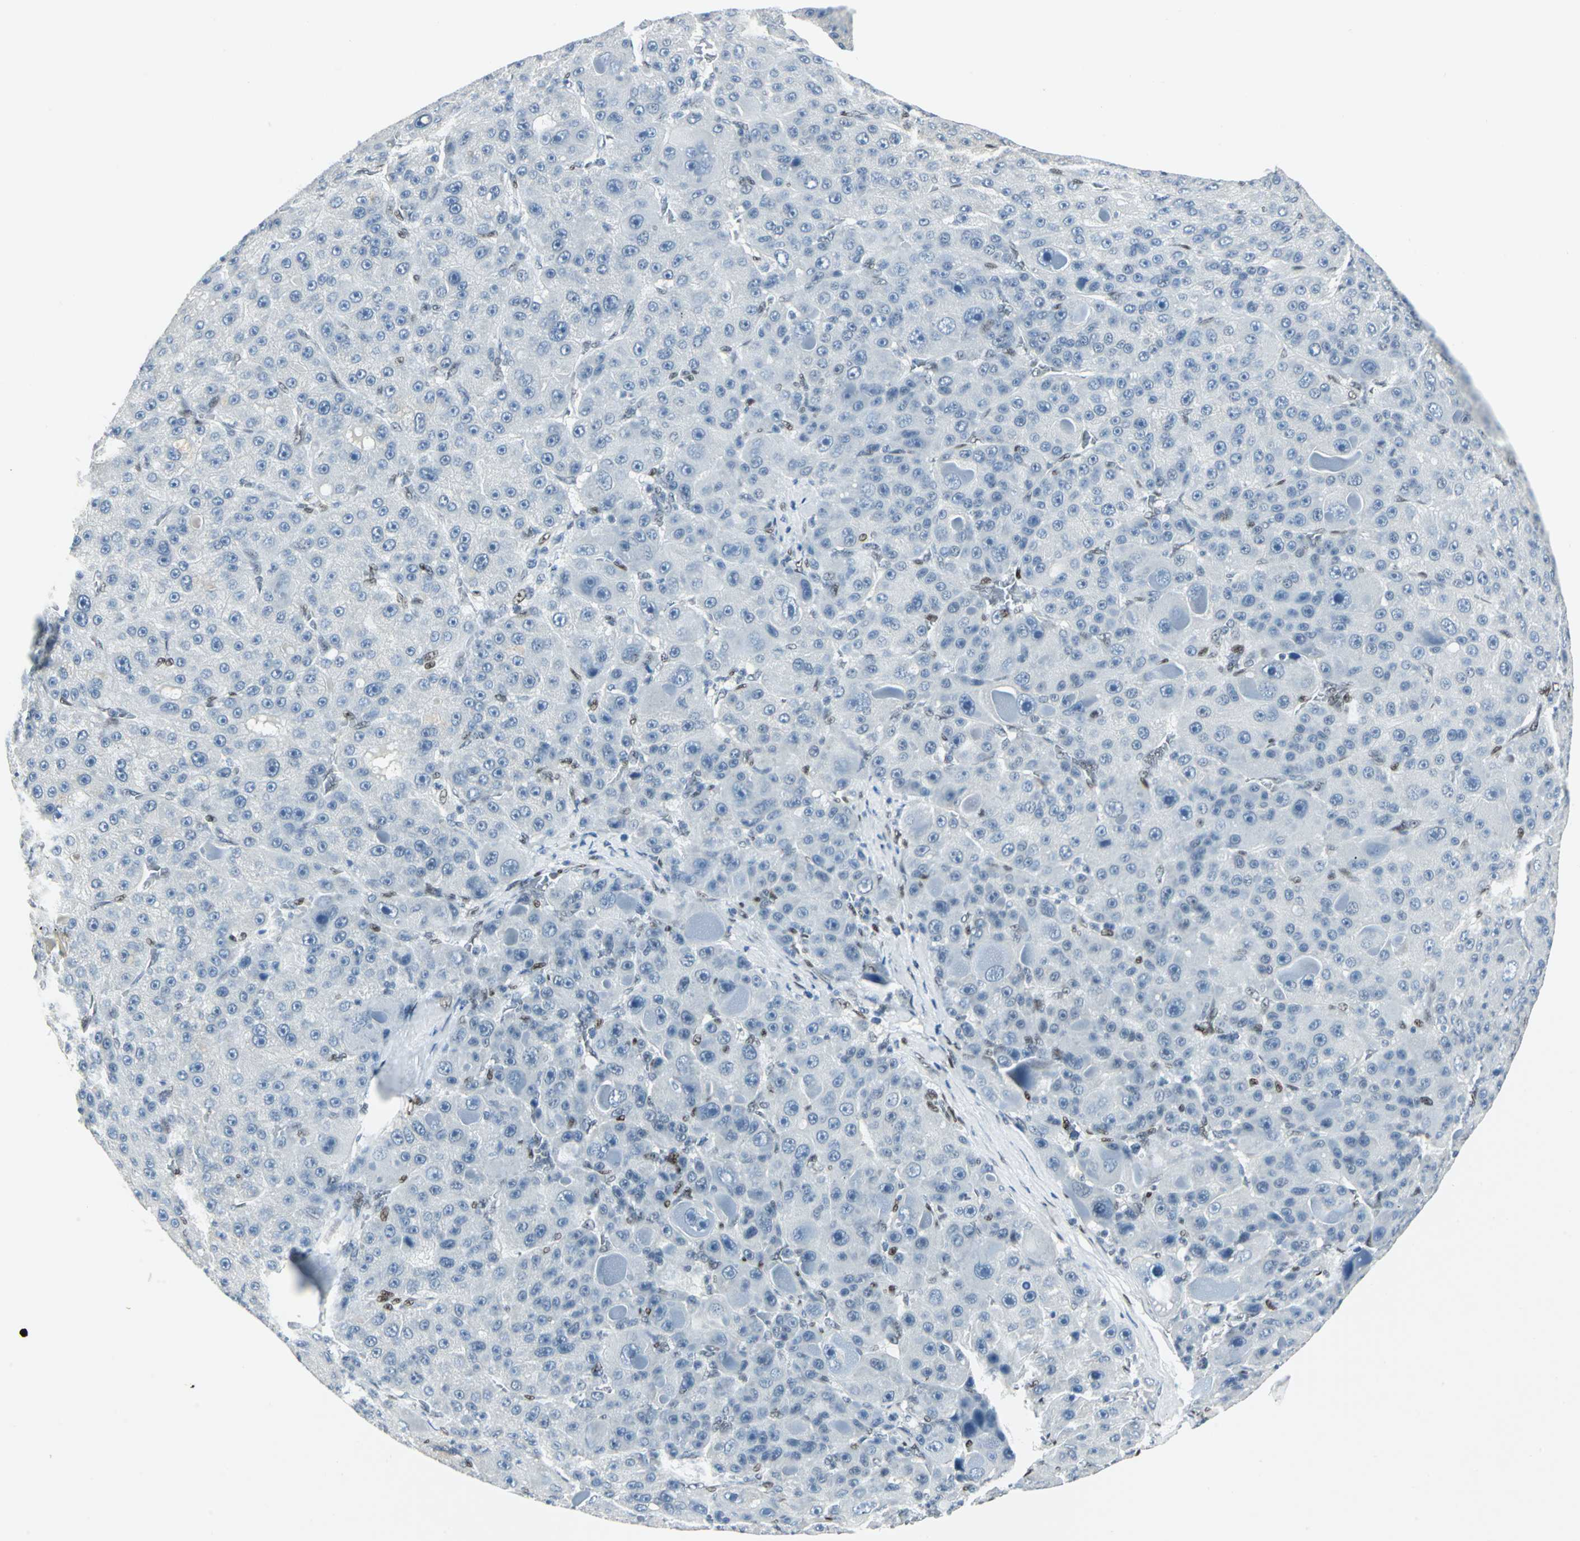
{"staining": {"intensity": "negative", "quantity": "none", "location": "none"}, "tissue": "liver cancer", "cell_type": "Tumor cells", "image_type": "cancer", "snomed": [{"axis": "morphology", "description": "Carcinoma, Hepatocellular, NOS"}, {"axis": "topography", "description": "Liver"}], "caption": "High magnification brightfield microscopy of liver cancer (hepatocellular carcinoma) stained with DAB (3,3'-diaminobenzidine) (brown) and counterstained with hematoxylin (blue): tumor cells show no significant staining.", "gene": "MEIS2", "patient": {"sex": "male", "age": 76}}